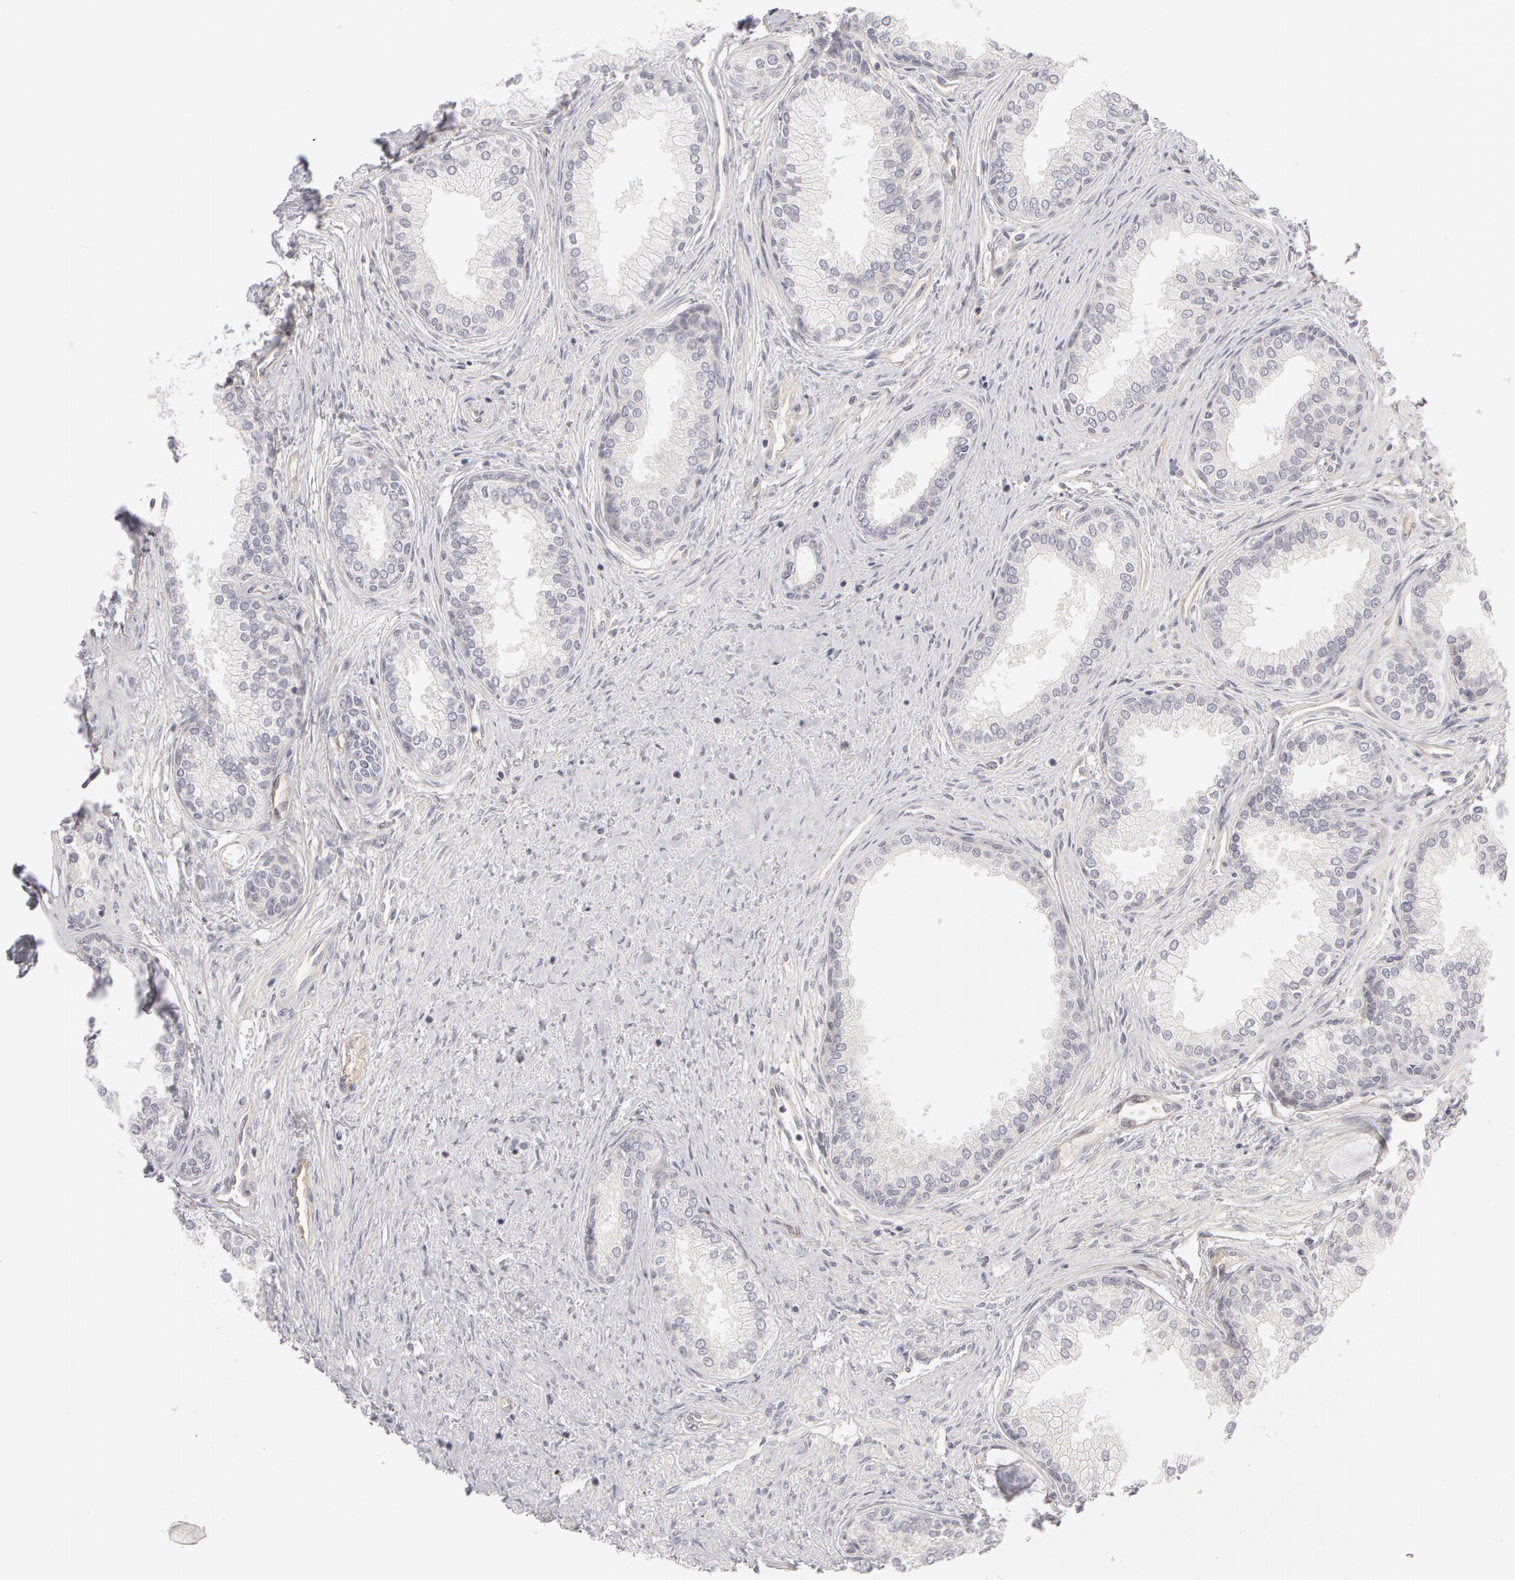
{"staining": {"intensity": "negative", "quantity": "none", "location": "none"}, "tissue": "prostate", "cell_type": "Glandular cells", "image_type": "normal", "snomed": [{"axis": "morphology", "description": "Normal tissue, NOS"}, {"axis": "topography", "description": "Prostate"}], "caption": "Protein analysis of normal prostate demonstrates no significant positivity in glandular cells.", "gene": "ABCB1", "patient": {"sex": "male", "age": 68}}